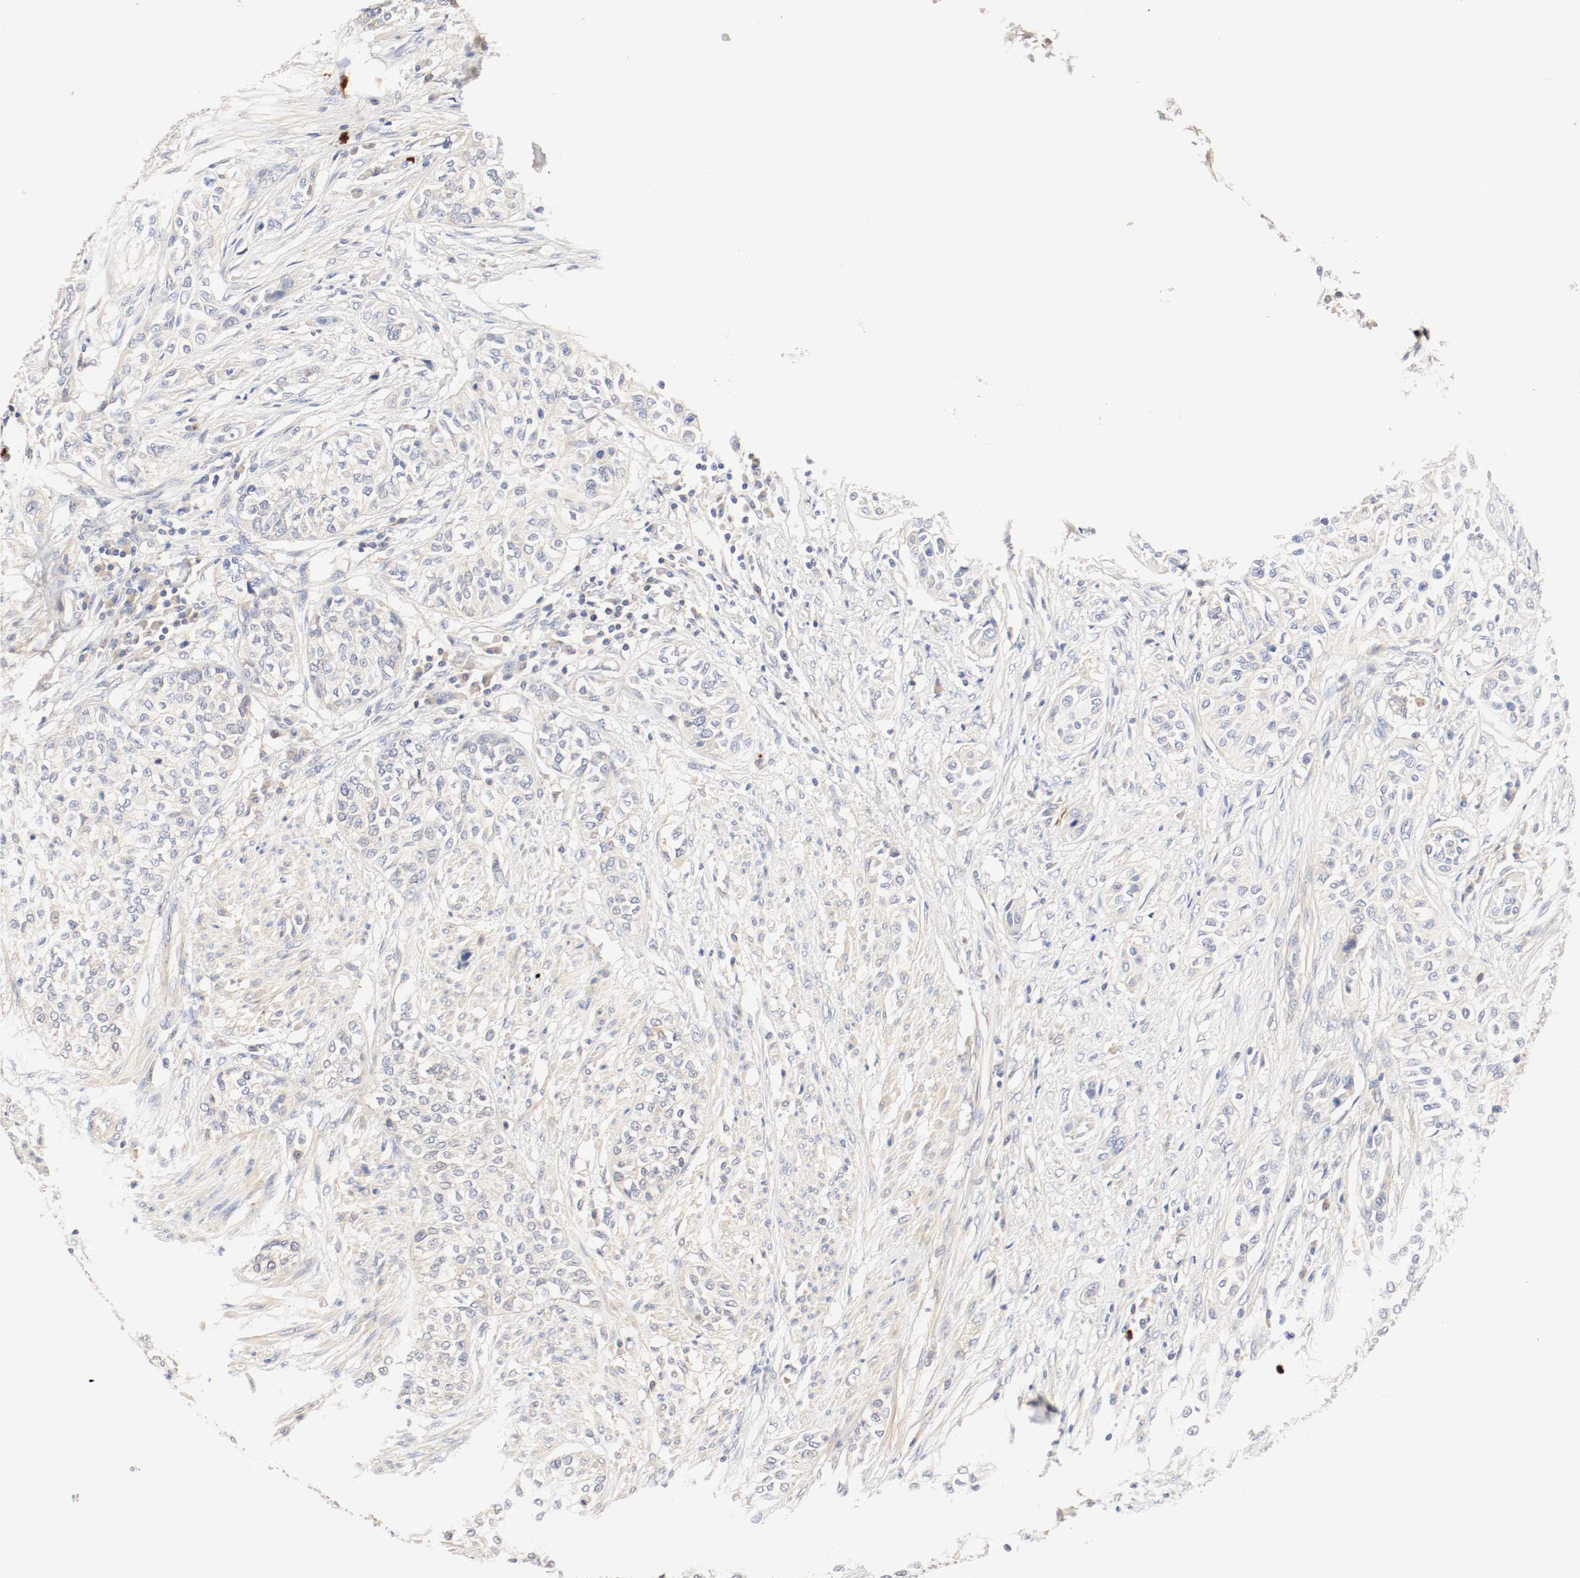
{"staining": {"intensity": "weak", "quantity": "<25%", "location": "cytoplasmic/membranous"}, "tissue": "urothelial cancer", "cell_type": "Tumor cells", "image_type": "cancer", "snomed": [{"axis": "morphology", "description": "Urothelial carcinoma, High grade"}, {"axis": "topography", "description": "Urinary bladder"}], "caption": "An immunohistochemistry histopathology image of urothelial cancer is shown. There is no staining in tumor cells of urothelial cancer.", "gene": "GIT1", "patient": {"sex": "male", "age": 74}}